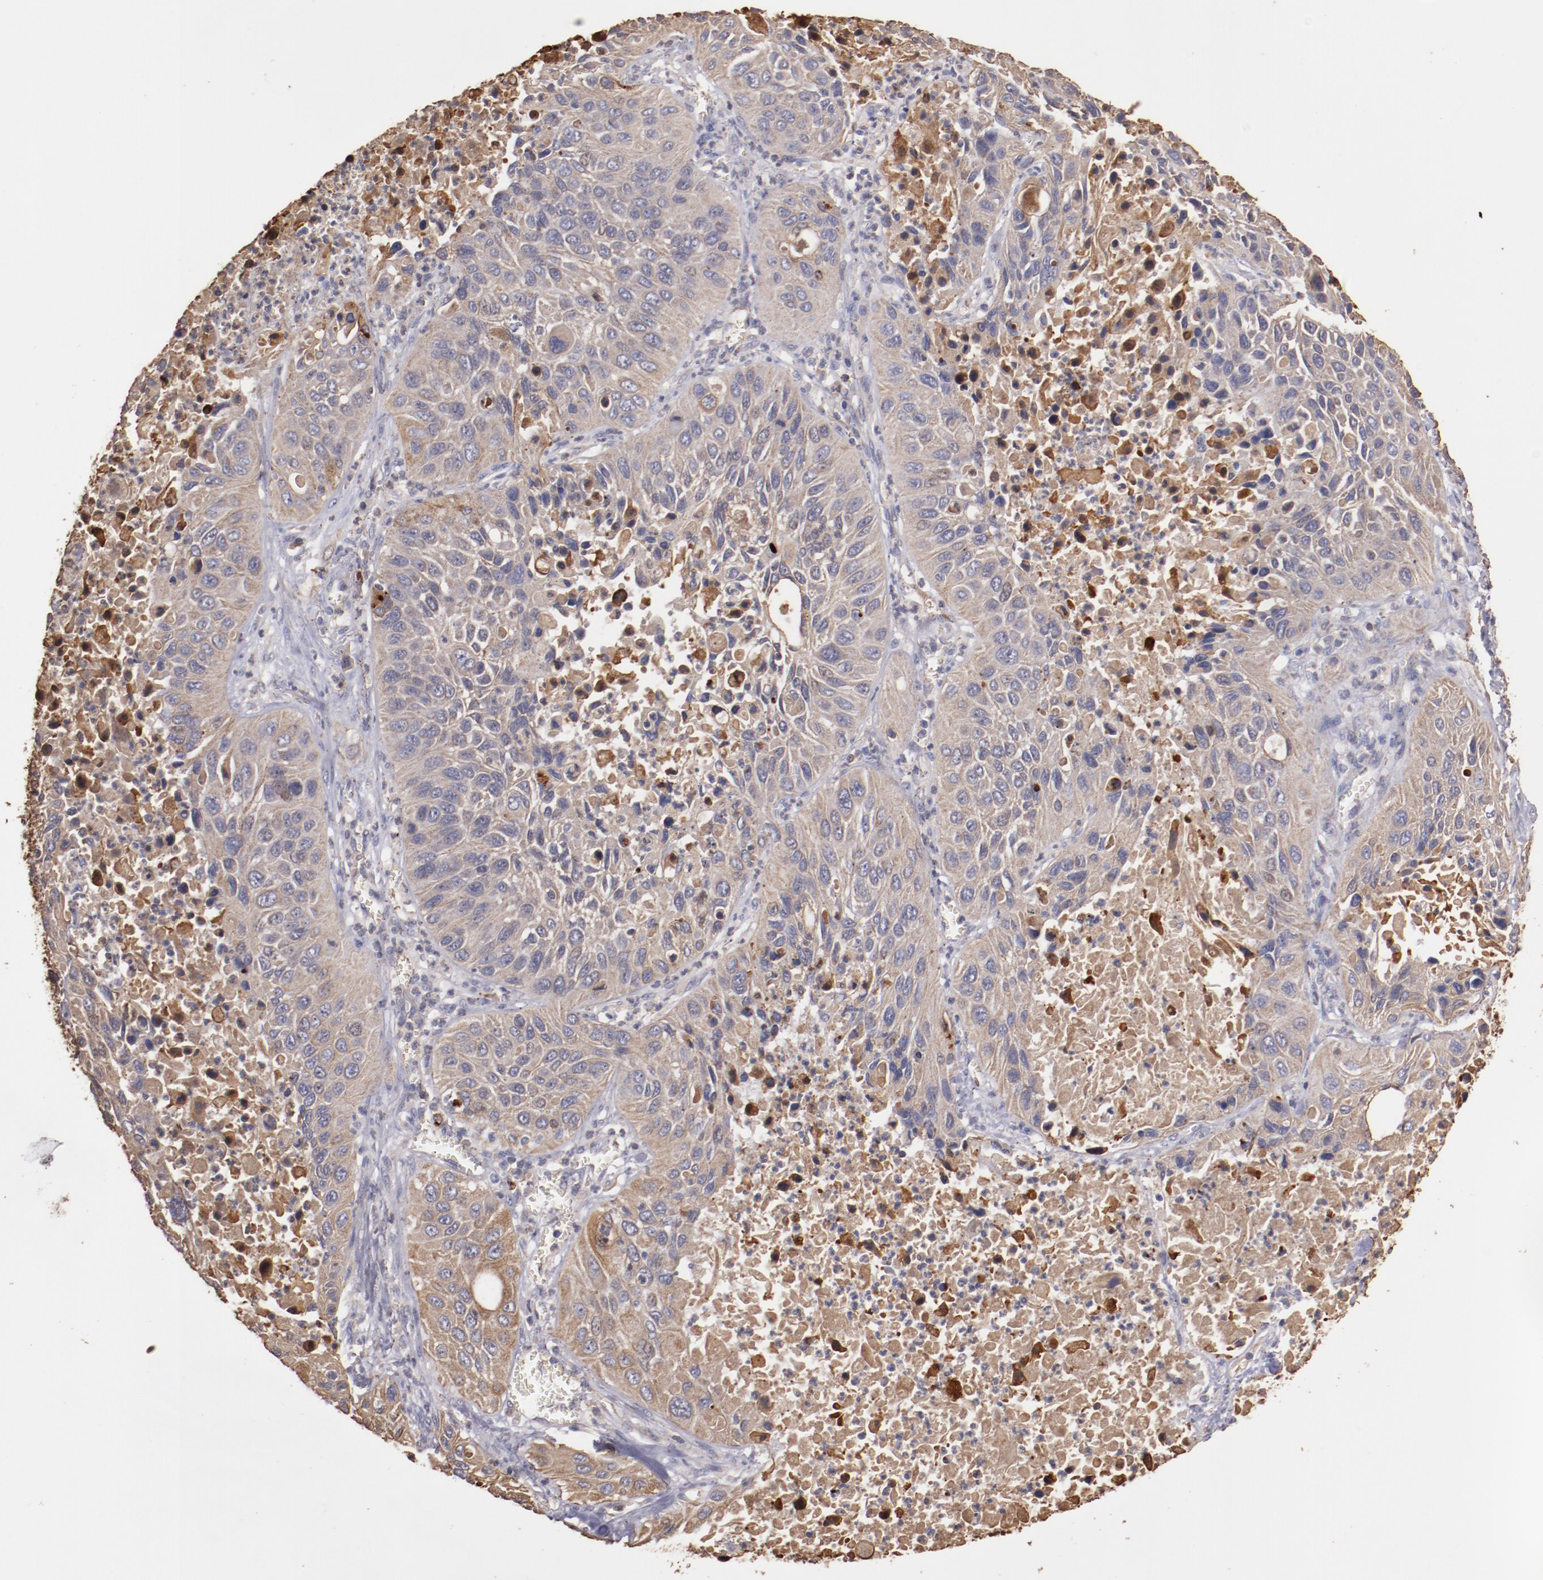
{"staining": {"intensity": "moderate", "quantity": "25%-75%", "location": "cytoplasmic/membranous"}, "tissue": "lung cancer", "cell_type": "Tumor cells", "image_type": "cancer", "snomed": [{"axis": "morphology", "description": "Squamous cell carcinoma, NOS"}, {"axis": "topography", "description": "Lung"}], "caption": "About 25%-75% of tumor cells in human lung squamous cell carcinoma demonstrate moderate cytoplasmic/membranous protein expression as visualized by brown immunohistochemical staining.", "gene": "SRRD", "patient": {"sex": "female", "age": 76}}